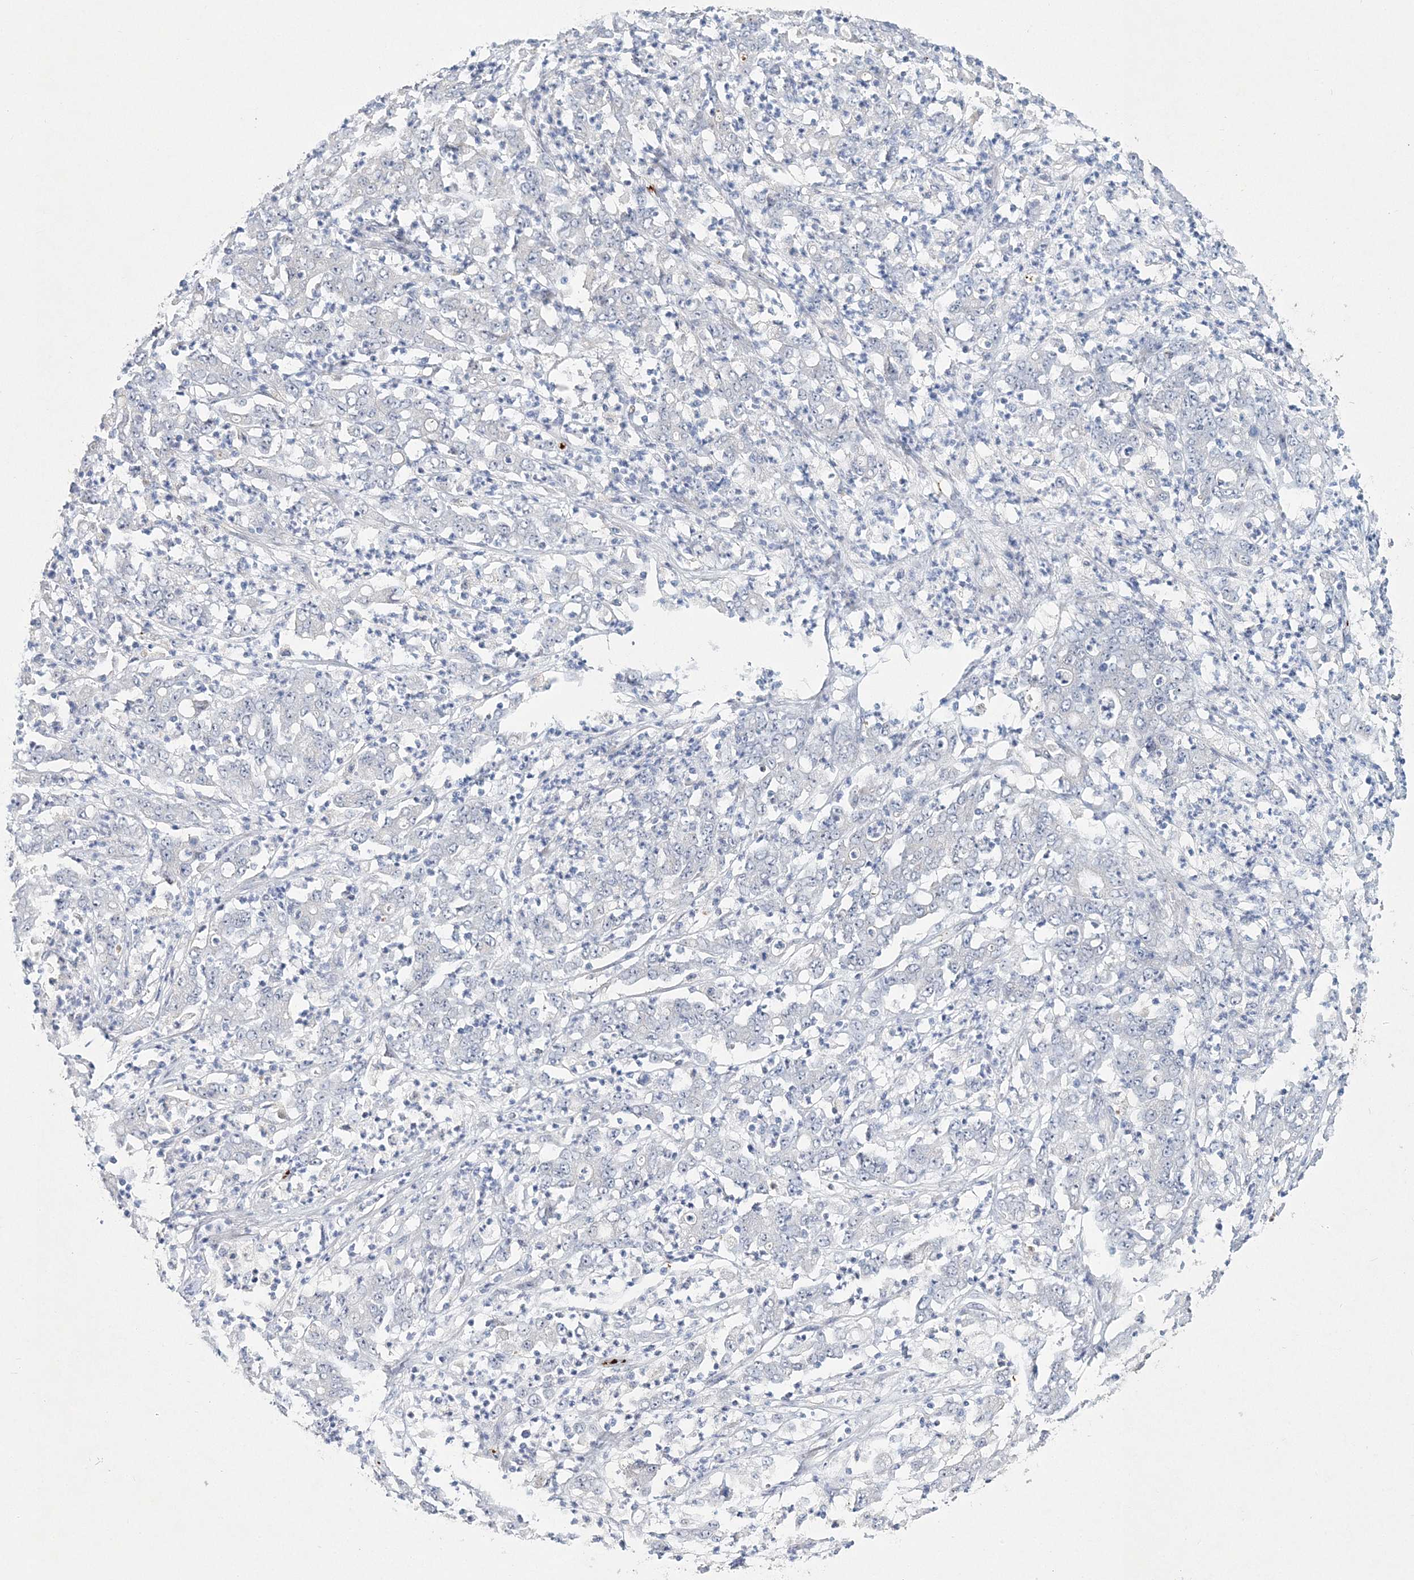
{"staining": {"intensity": "weak", "quantity": "<25%", "location": "cytoplasmic/membranous"}, "tissue": "stomach cancer", "cell_type": "Tumor cells", "image_type": "cancer", "snomed": [{"axis": "morphology", "description": "Adenocarcinoma, NOS"}, {"axis": "topography", "description": "Stomach, lower"}], "caption": "The immunohistochemistry (IHC) photomicrograph has no significant staining in tumor cells of stomach cancer (adenocarcinoma) tissue. Brightfield microscopy of IHC stained with DAB (brown) and hematoxylin (blue), captured at high magnification.", "gene": "MYOZ2", "patient": {"sex": "female", "age": 71}}